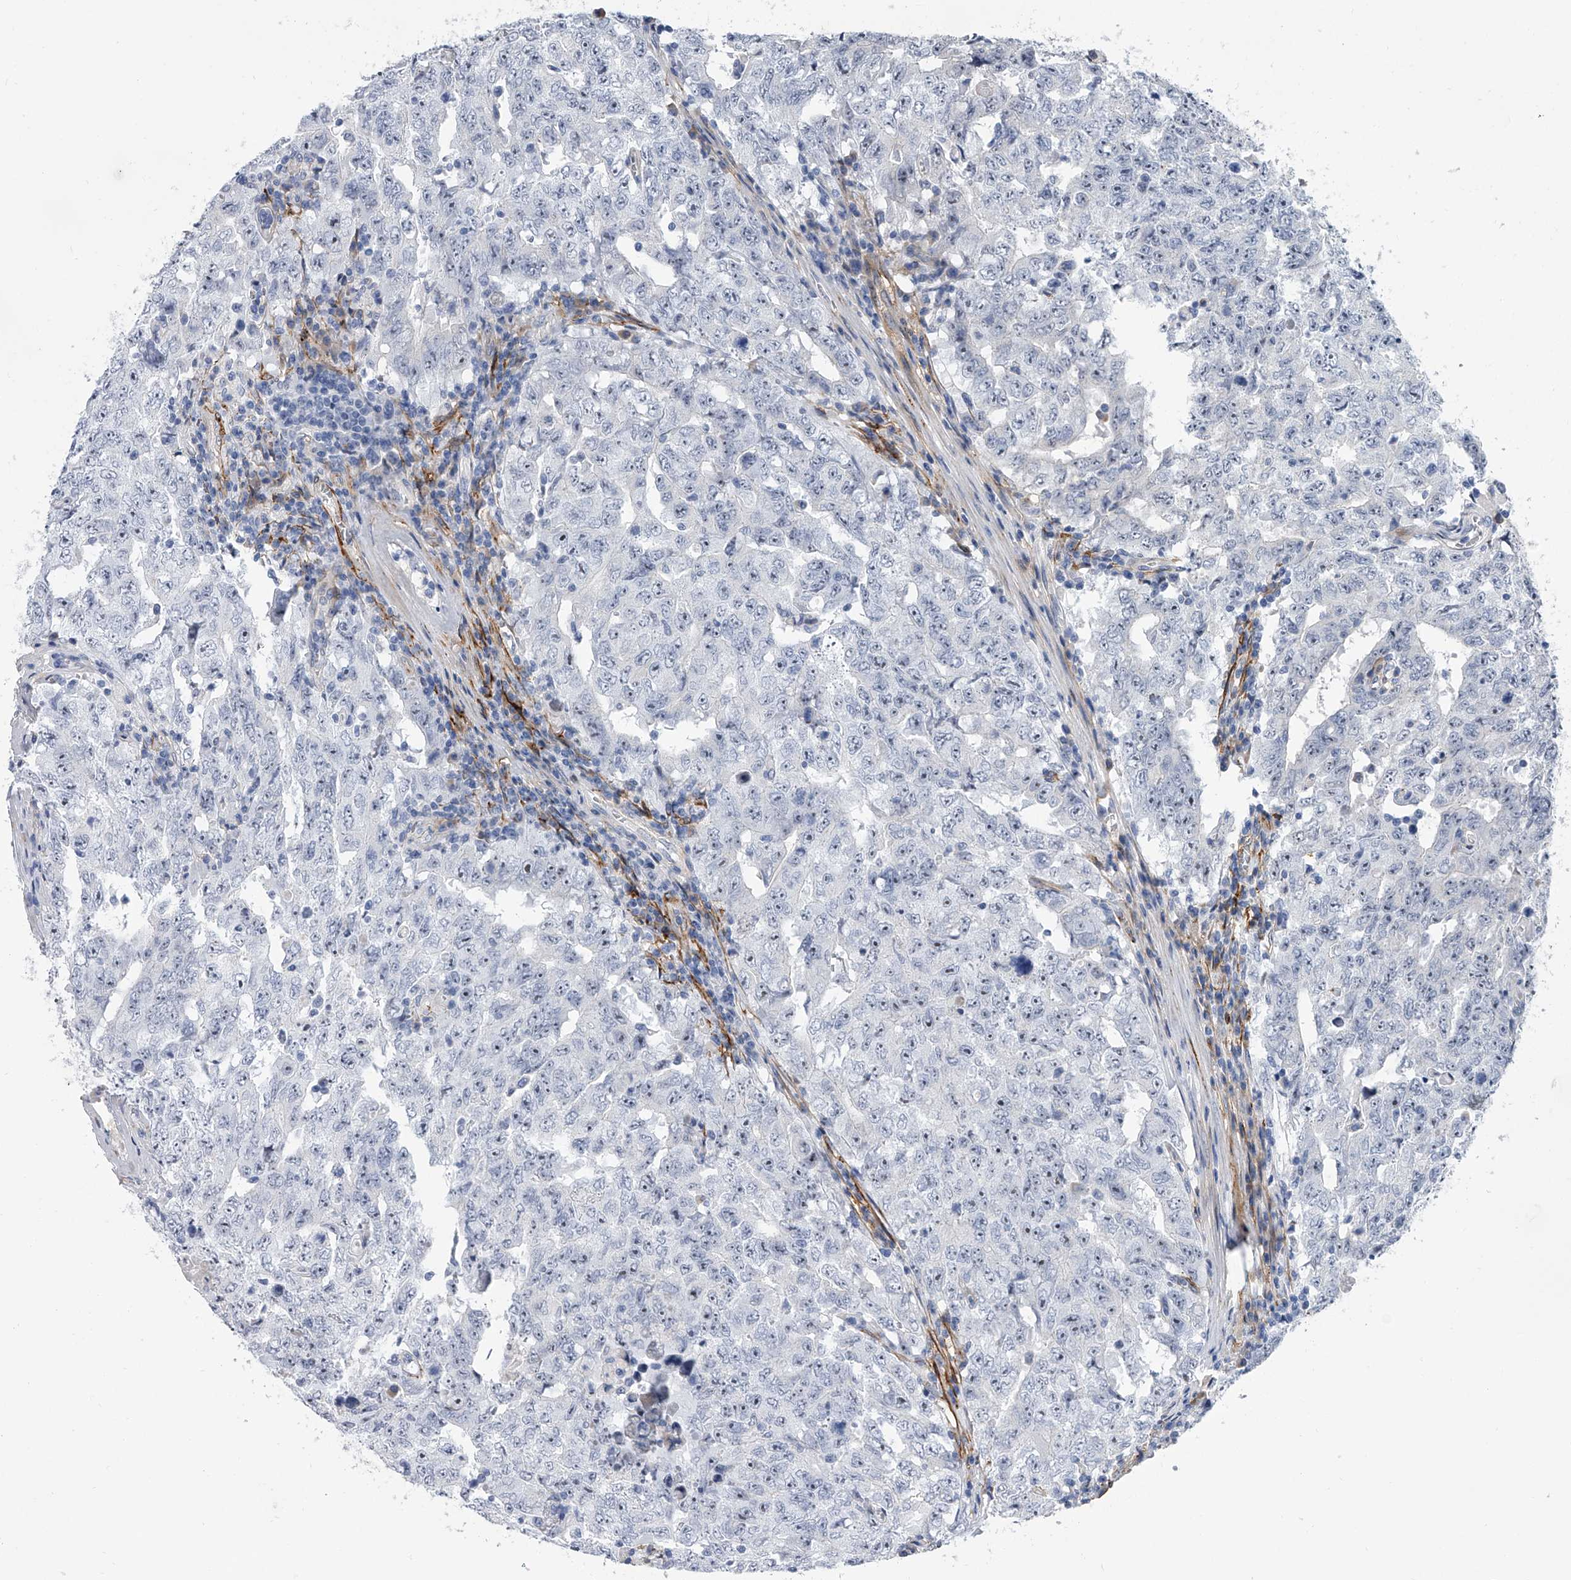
{"staining": {"intensity": "negative", "quantity": "none", "location": "none"}, "tissue": "testis cancer", "cell_type": "Tumor cells", "image_type": "cancer", "snomed": [{"axis": "morphology", "description": "Carcinoma, Embryonal, NOS"}, {"axis": "topography", "description": "Testis"}], "caption": "Tumor cells show no significant expression in testis embryonal carcinoma.", "gene": "ALG14", "patient": {"sex": "male", "age": 26}}